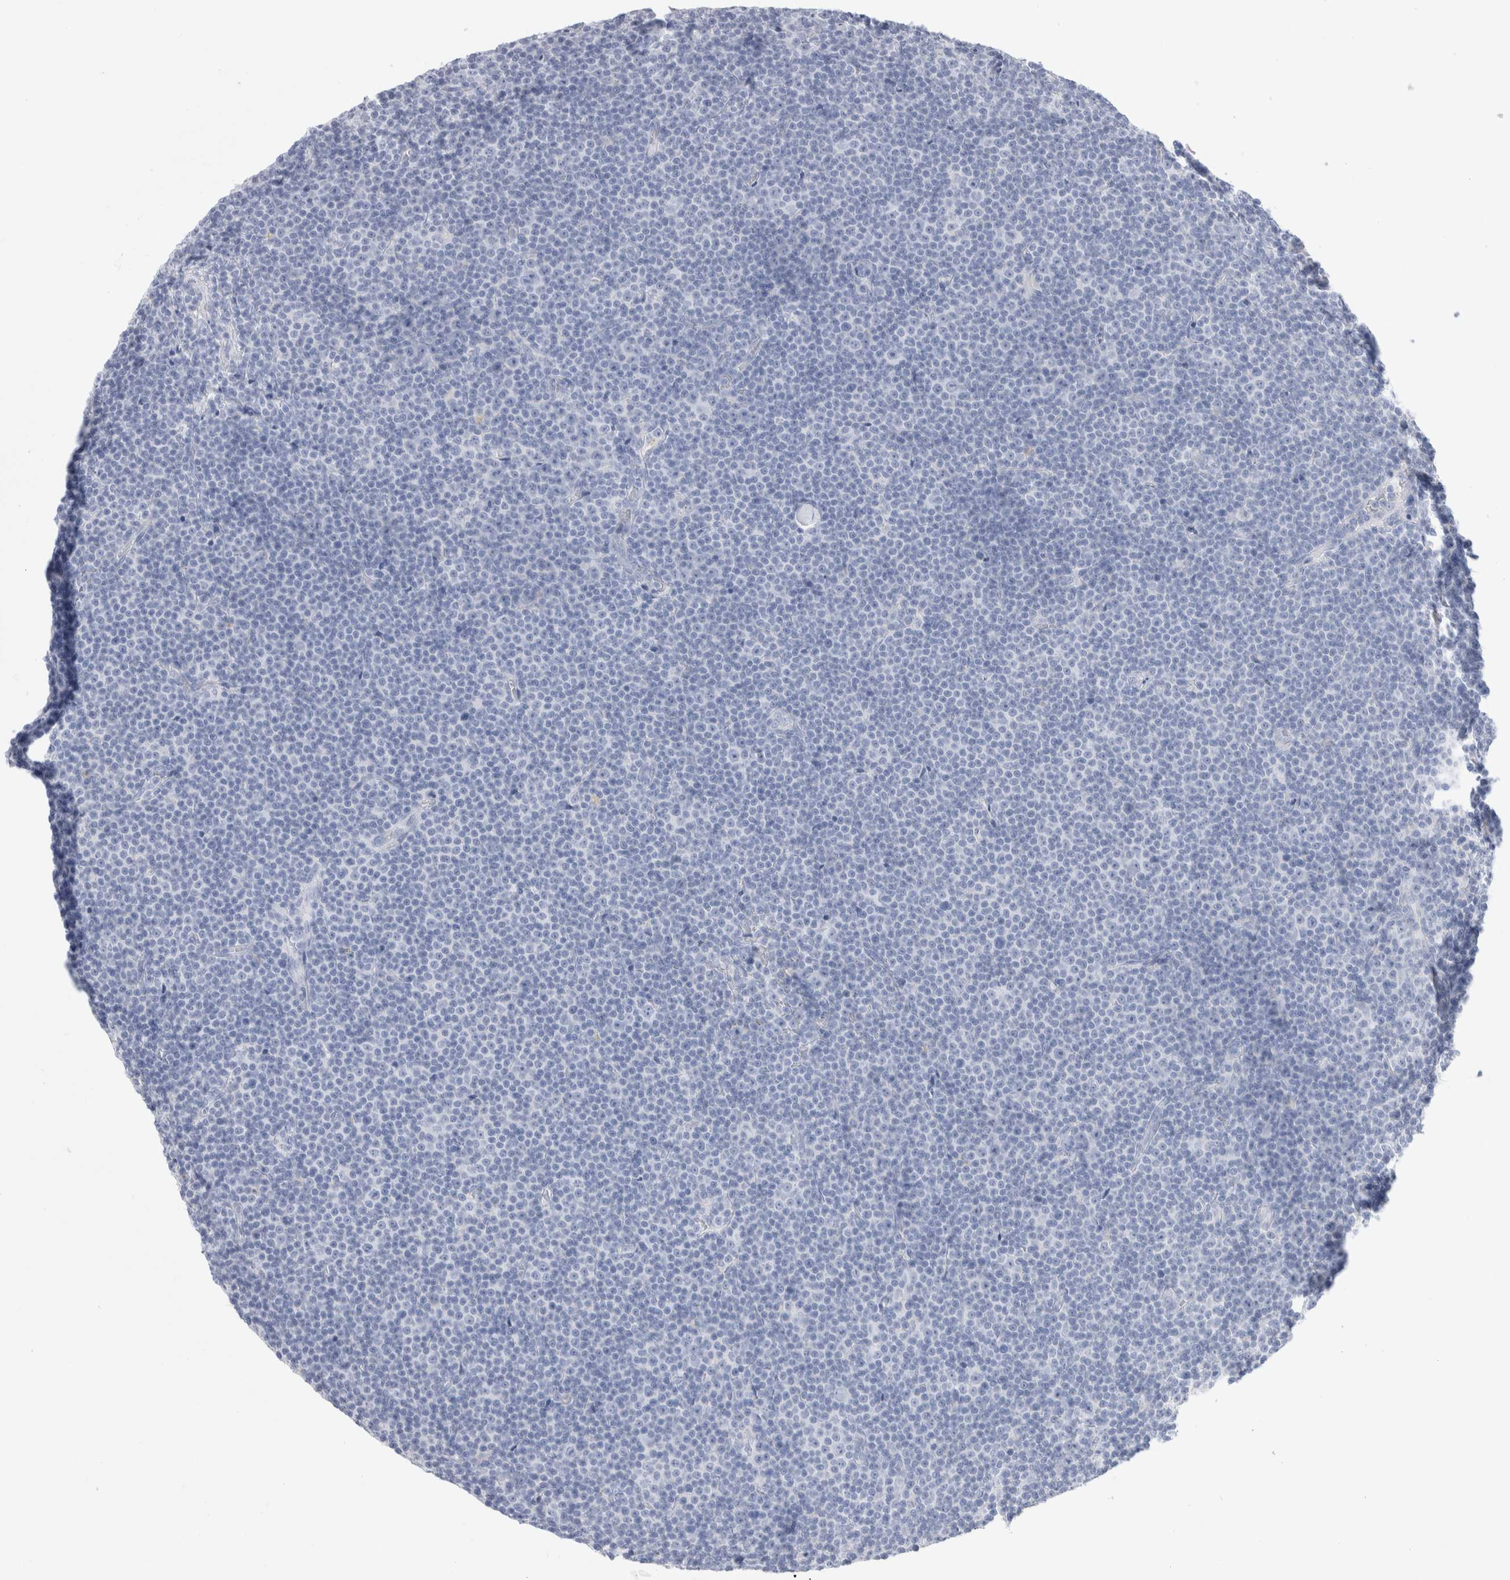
{"staining": {"intensity": "negative", "quantity": "none", "location": "none"}, "tissue": "lymphoma", "cell_type": "Tumor cells", "image_type": "cancer", "snomed": [{"axis": "morphology", "description": "Malignant lymphoma, non-Hodgkin's type, Low grade"}, {"axis": "topography", "description": "Lymph node"}], "caption": "Immunohistochemistry photomicrograph of human low-grade malignant lymphoma, non-Hodgkin's type stained for a protein (brown), which shows no positivity in tumor cells.", "gene": "GDA", "patient": {"sex": "female", "age": 67}}